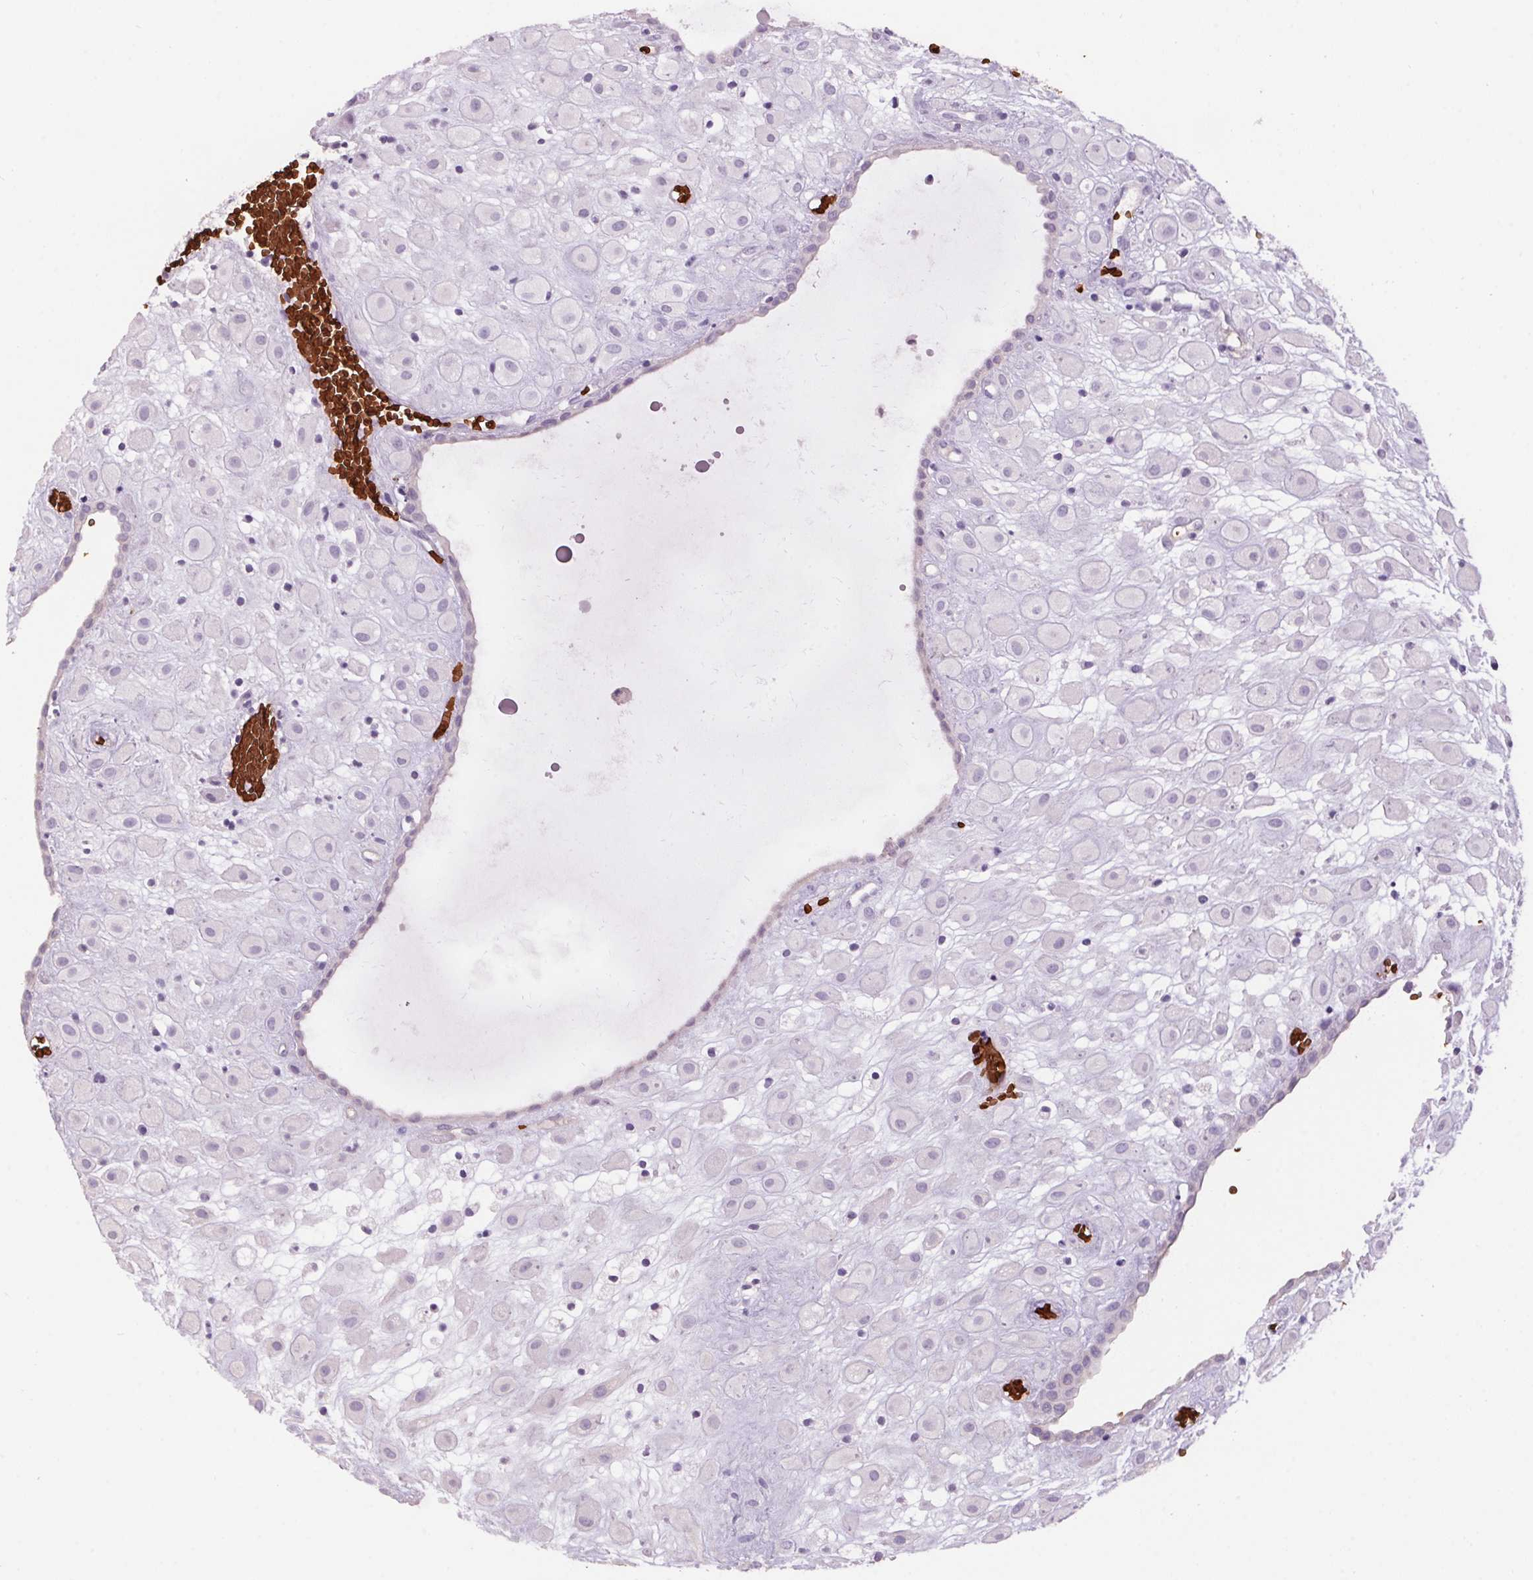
{"staining": {"intensity": "negative", "quantity": "none", "location": "none"}, "tissue": "placenta", "cell_type": "Decidual cells", "image_type": "normal", "snomed": [{"axis": "morphology", "description": "Normal tissue, NOS"}, {"axis": "topography", "description": "Placenta"}], "caption": "Photomicrograph shows no protein positivity in decidual cells of benign placenta. (Brightfield microscopy of DAB (3,3'-diaminobenzidine) immunohistochemistry (IHC) at high magnification).", "gene": "HBQ1", "patient": {"sex": "female", "age": 24}}